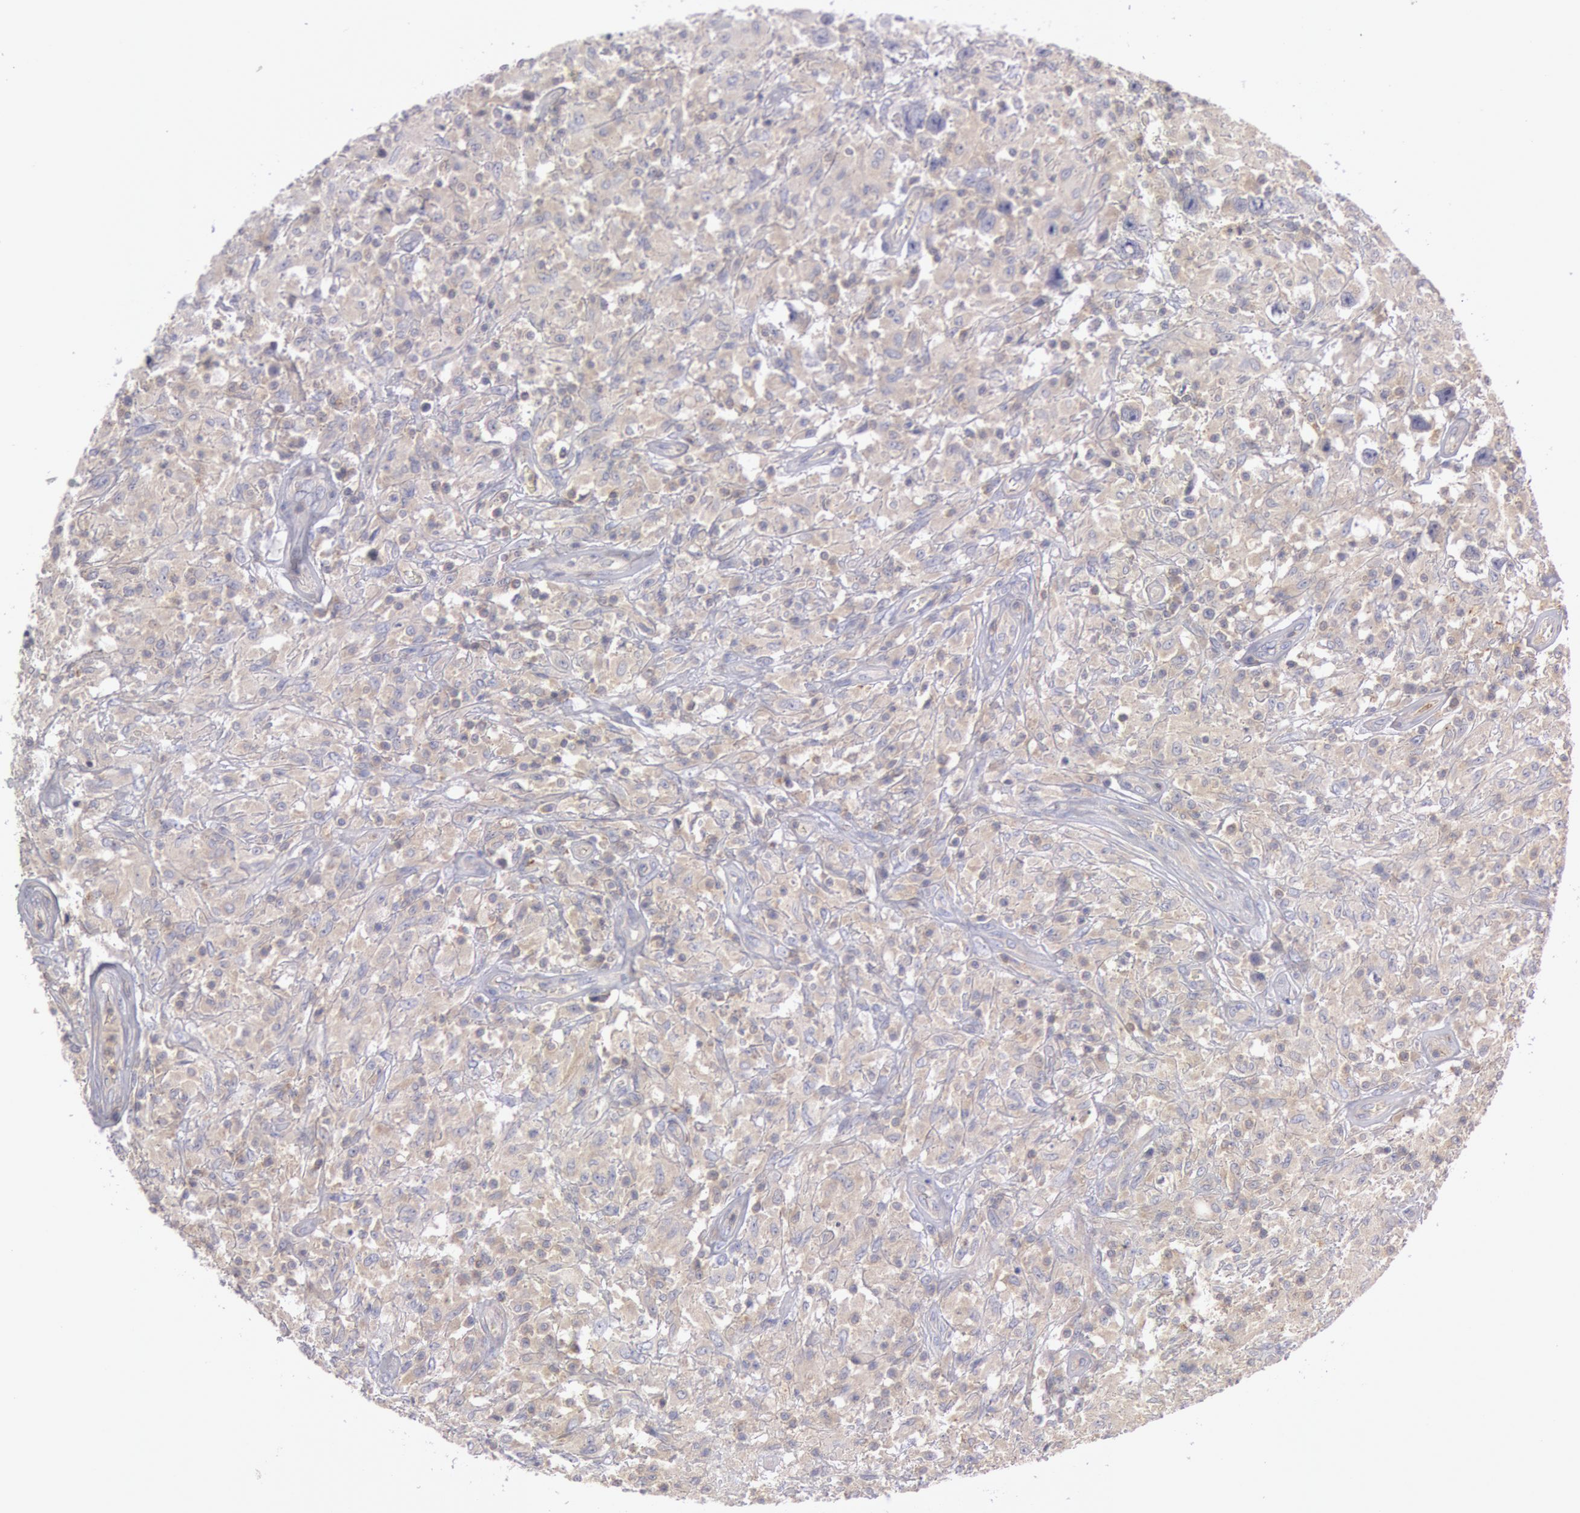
{"staining": {"intensity": "weak", "quantity": ">75%", "location": "cytoplasmic/membranous"}, "tissue": "testis cancer", "cell_type": "Tumor cells", "image_type": "cancer", "snomed": [{"axis": "morphology", "description": "Seminoma, NOS"}, {"axis": "topography", "description": "Testis"}], "caption": "Brown immunohistochemical staining in human testis seminoma reveals weak cytoplasmic/membranous expression in about >75% of tumor cells. (IHC, brightfield microscopy, high magnification).", "gene": "PIK3R1", "patient": {"sex": "male", "age": 34}}